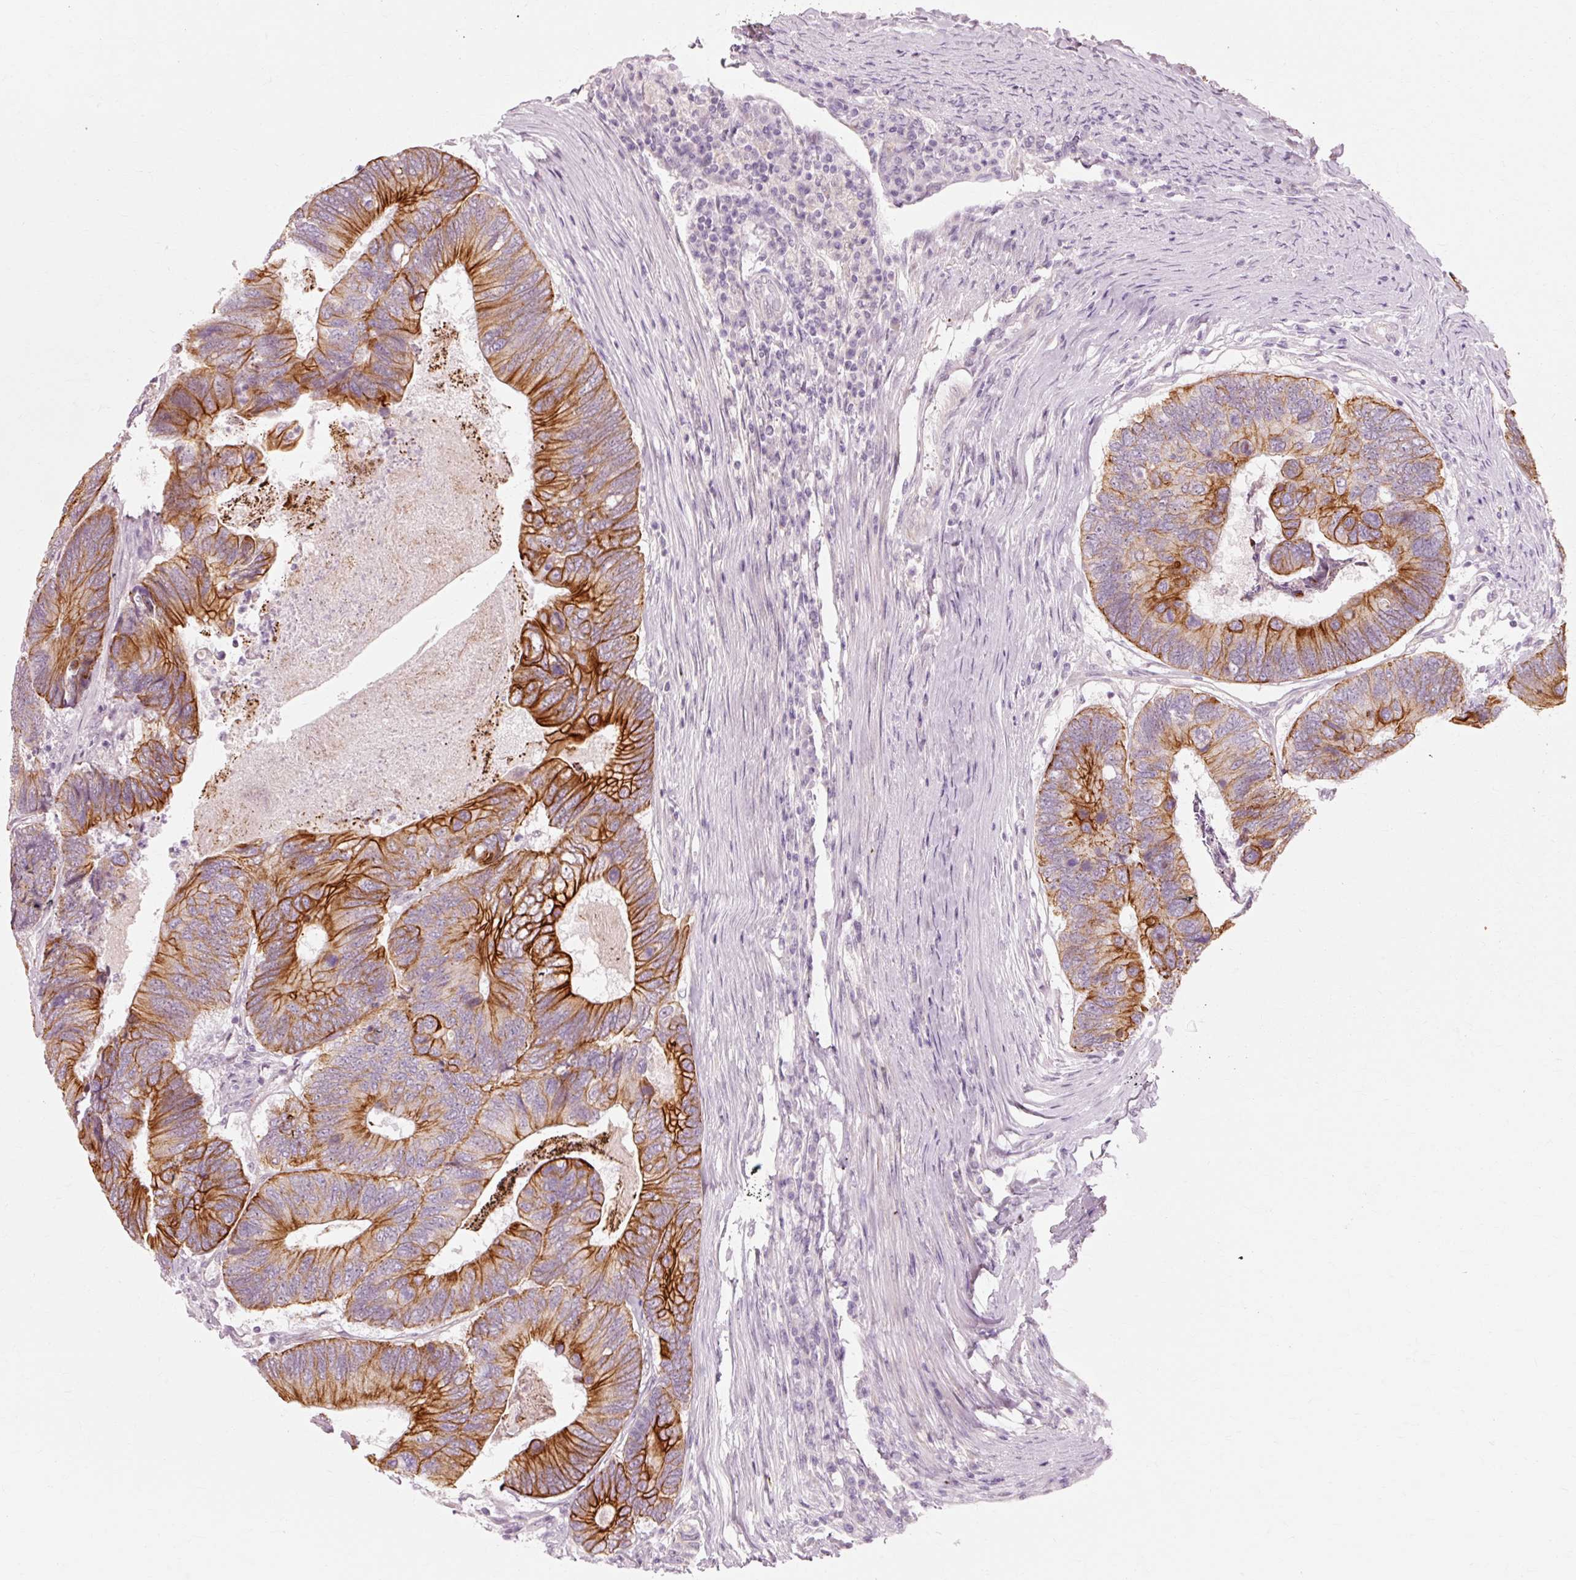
{"staining": {"intensity": "strong", "quantity": "25%-75%", "location": "cytoplasmic/membranous"}, "tissue": "colorectal cancer", "cell_type": "Tumor cells", "image_type": "cancer", "snomed": [{"axis": "morphology", "description": "Adenocarcinoma, NOS"}, {"axis": "topography", "description": "Colon"}], "caption": "A photomicrograph showing strong cytoplasmic/membranous positivity in approximately 25%-75% of tumor cells in adenocarcinoma (colorectal), as visualized by brown immunohistochemical staining.", "gene": "TRIM73", "patient": {"sex": "female", "age": 67}}